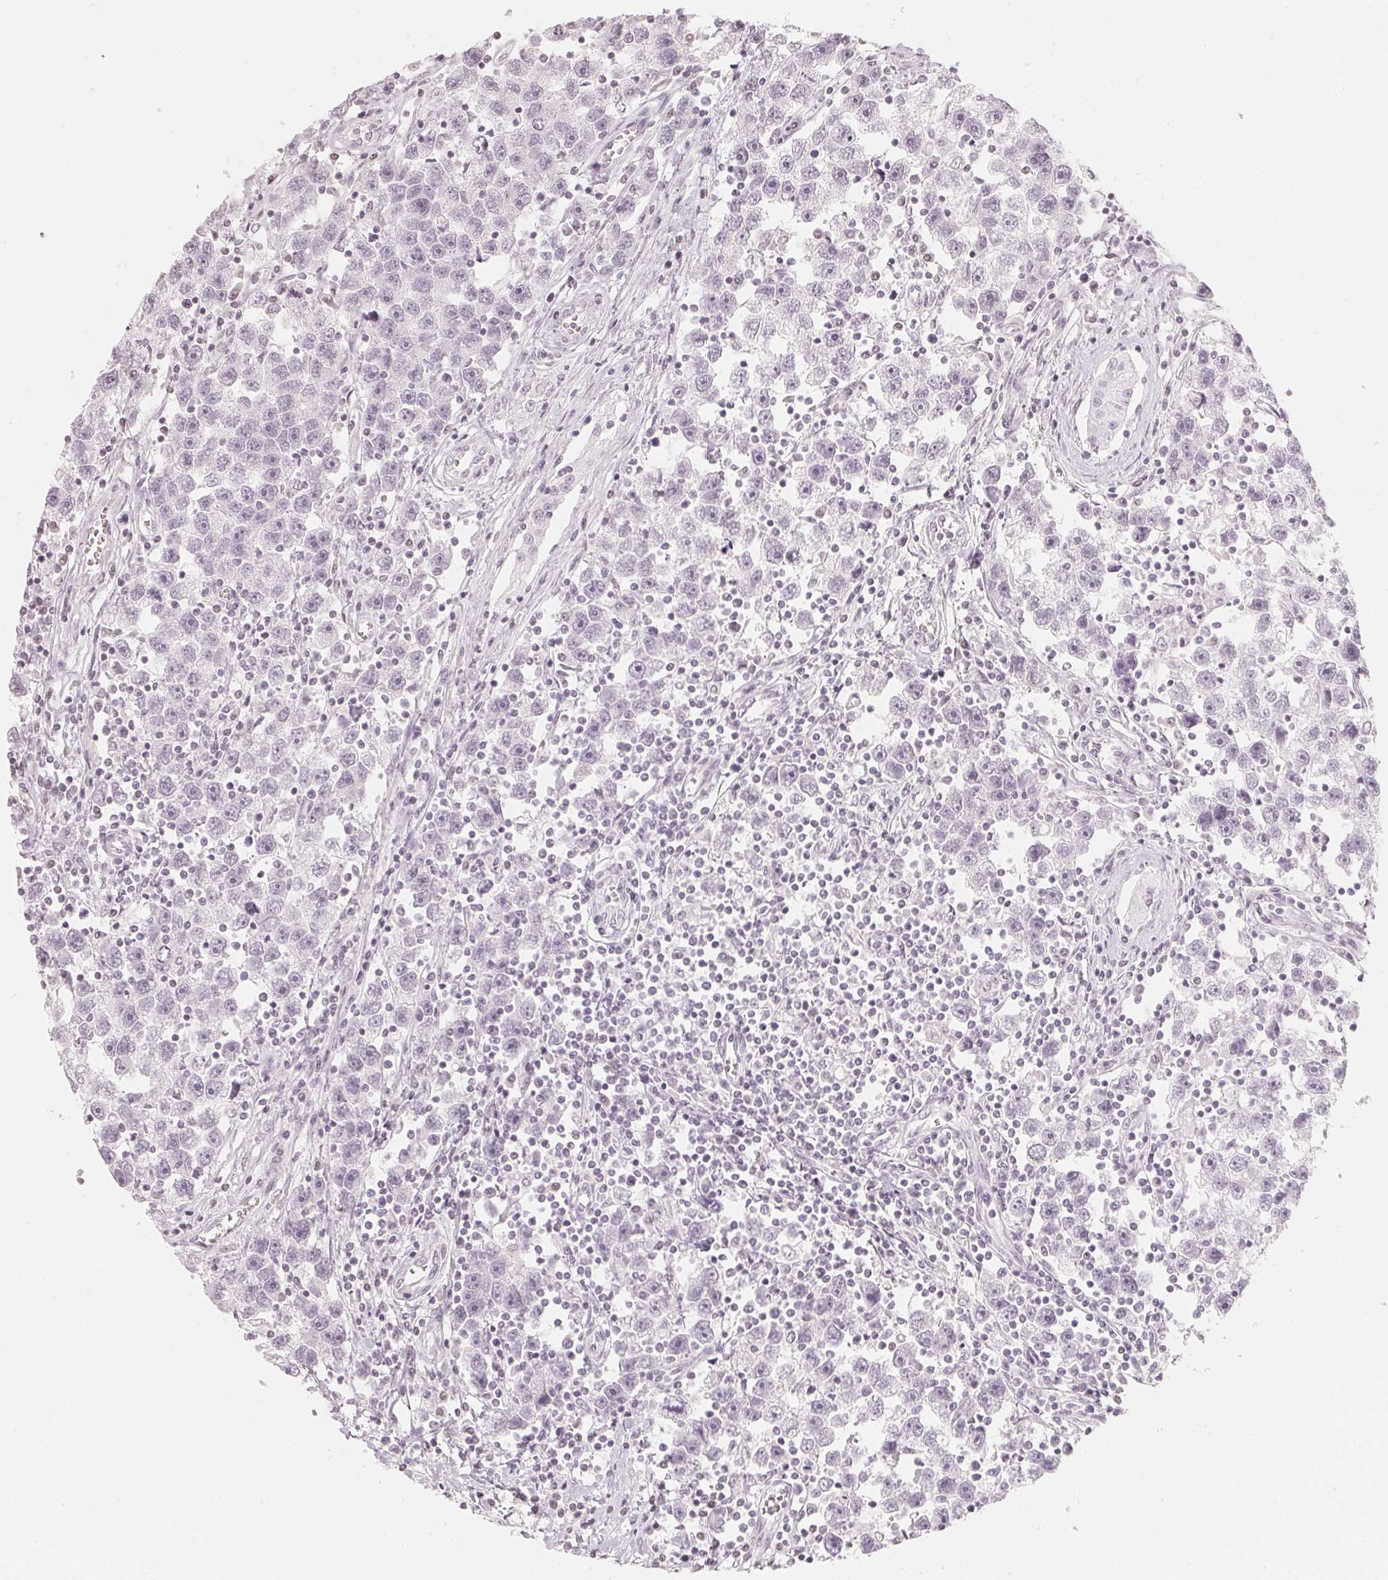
{"staining": {"intensity": "negative", "quantity": "none", "location": "none"}, "tissue": "testis cancer", "cell_type": "Tumor cells", "image_type": "cancer", "snomed": [{"axis": "morphology", "description": "Seminoma, NOS"}, {"axis": "topography", "description": "Testis"}], "caption": "Image shows no significant protein staining in tumor cells of testis cancer (seminoma).", "gene": "SLC22A8", "patient": {"sex": "male", "age": 30}}